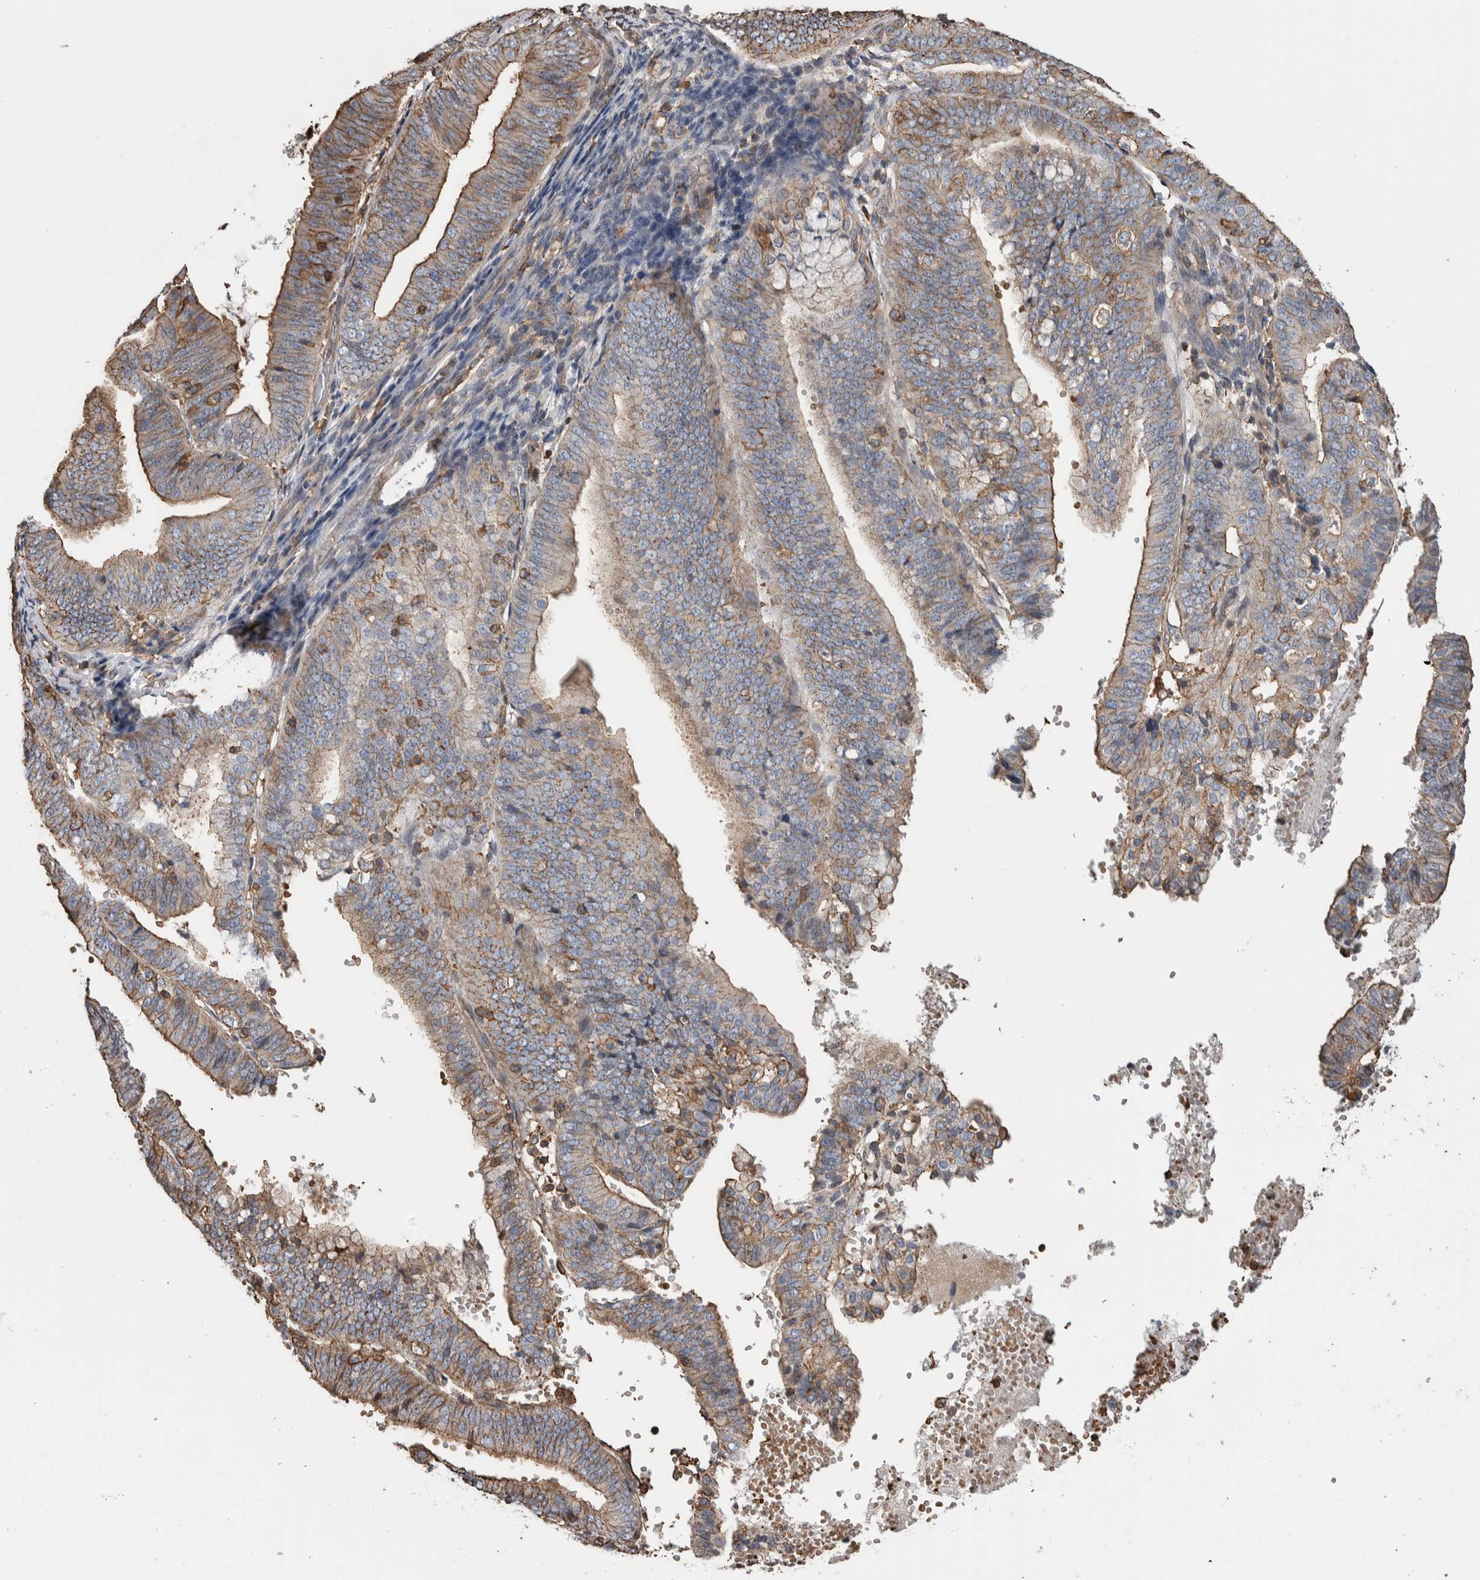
{"staining": {"intensity": "moderate", "quantity": ">75%", "location": "cytoplasmic/membranous"}, "tissue": "endometrial cancer", "cell_type": "Tumor cells", "image_type": "cancer", "snomed": [{"axis": "morphology", "description": "Adenocarcinoma, NOS"}, {"axis": "topography", "description": "Endometrium"}], "caption": "This histopathology image shows immunohistochemistry staining of human adenocarcinoma (endometrial), with medium moderate cytoplasmic/membranous positivity in about >75% of tumor cells.", "gene": "ENPP2", "patient": {"sex": "female", "age": 63}}